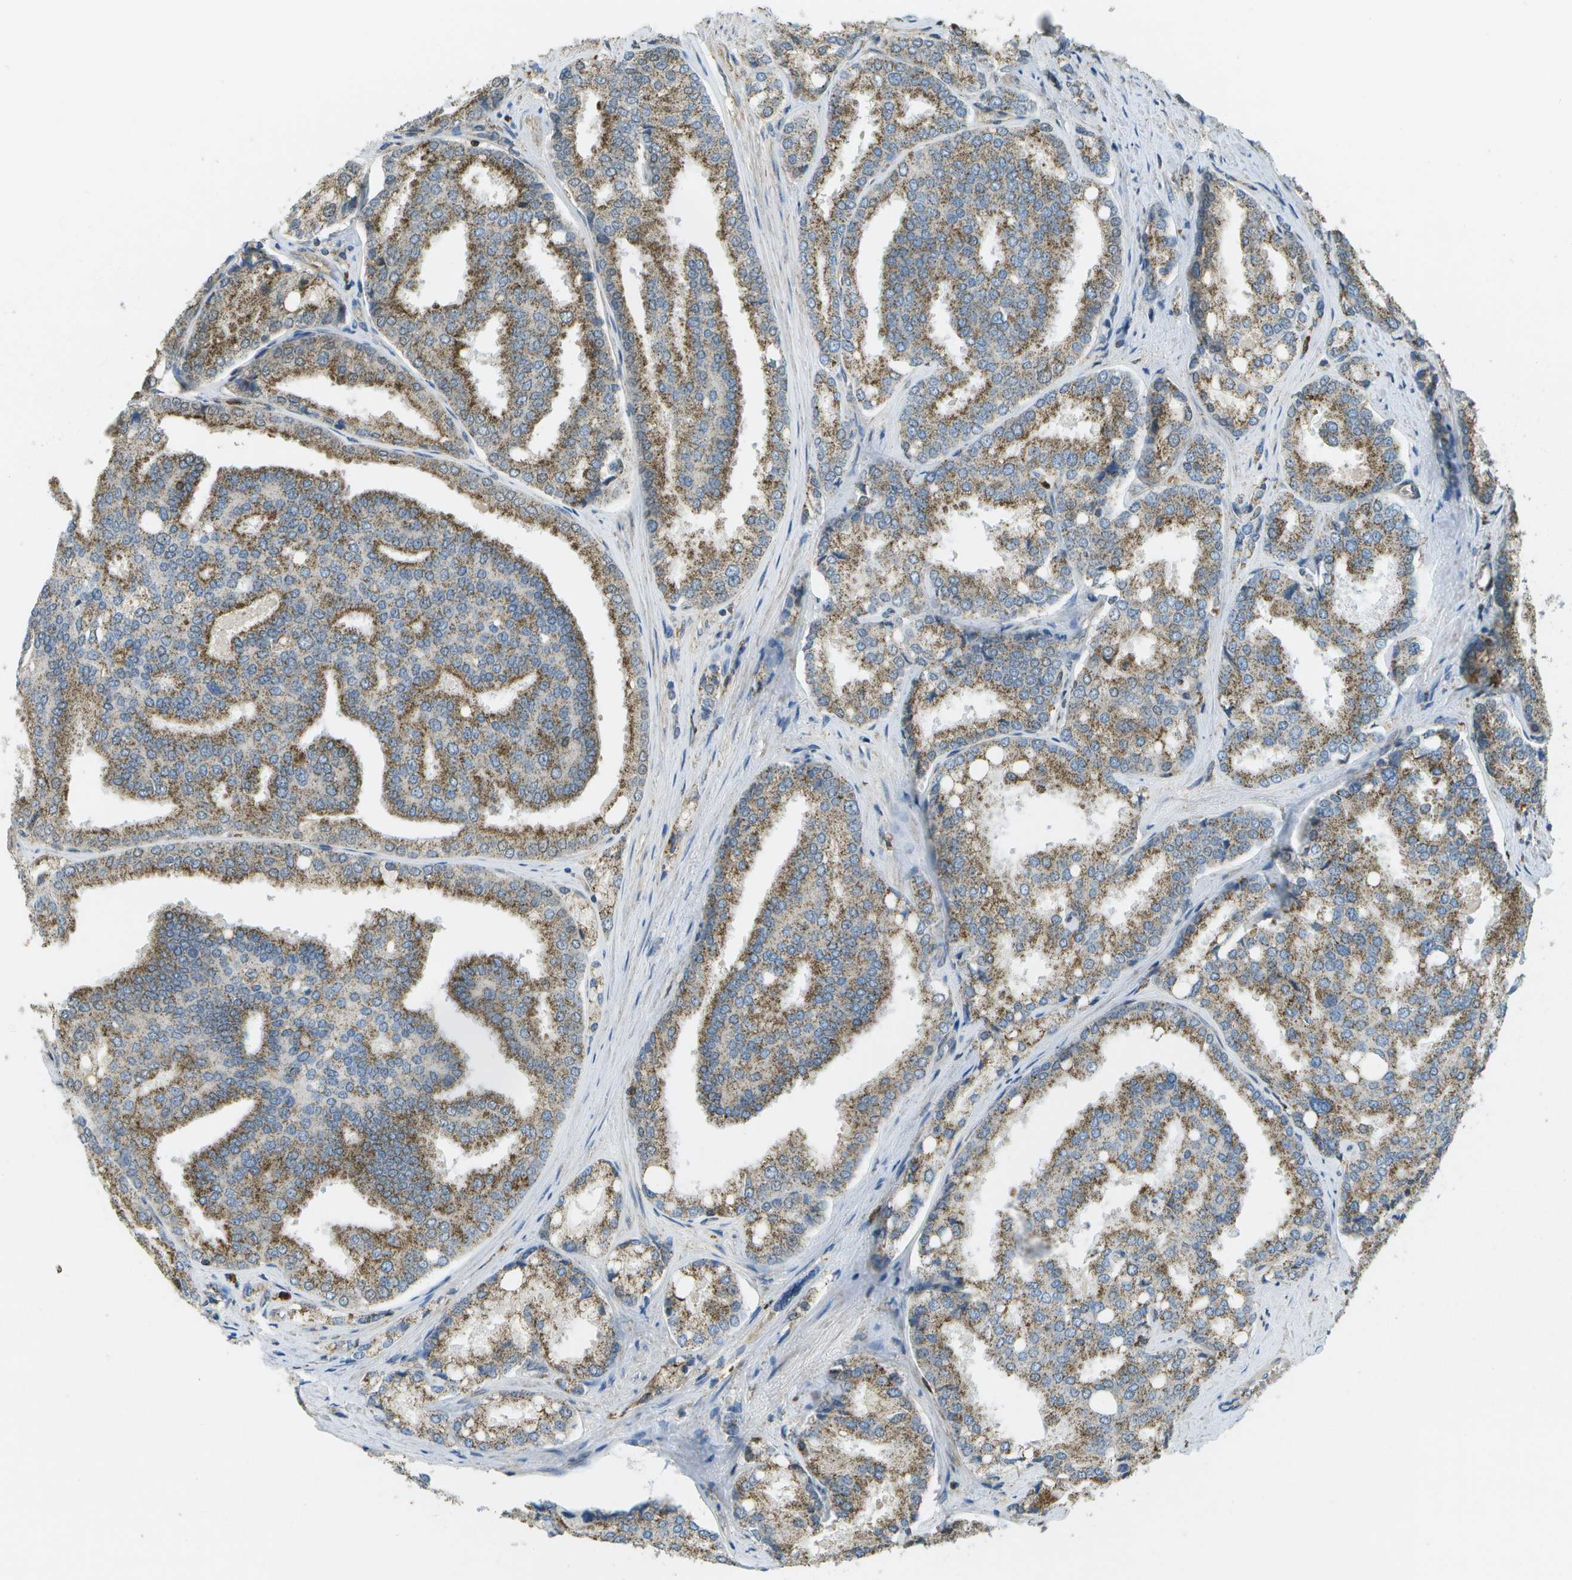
{"staining": {"intensity": "moderate", "quantity": ">75%", "location": "cytoplasmic/membranous"}, "tissue": "prostate cancer", "cell_type": "Tumor cells", "image_type": "cancer", "snomed": [{"axis": "morphology", "description": "Adenocarcinoma, High grade"}, {"axis": "topography", "description": "Prostate"}], "caption": "A histopathology image of human prostate cancer stained for a protein displays moderate cytoplasmic/membranous brown staining in tumor cells. (brown staining indicates protein expression, while blue staining denotes nuclei).", "gene": "CACHD1", "patient": {"sex": "male", "age": 50}}